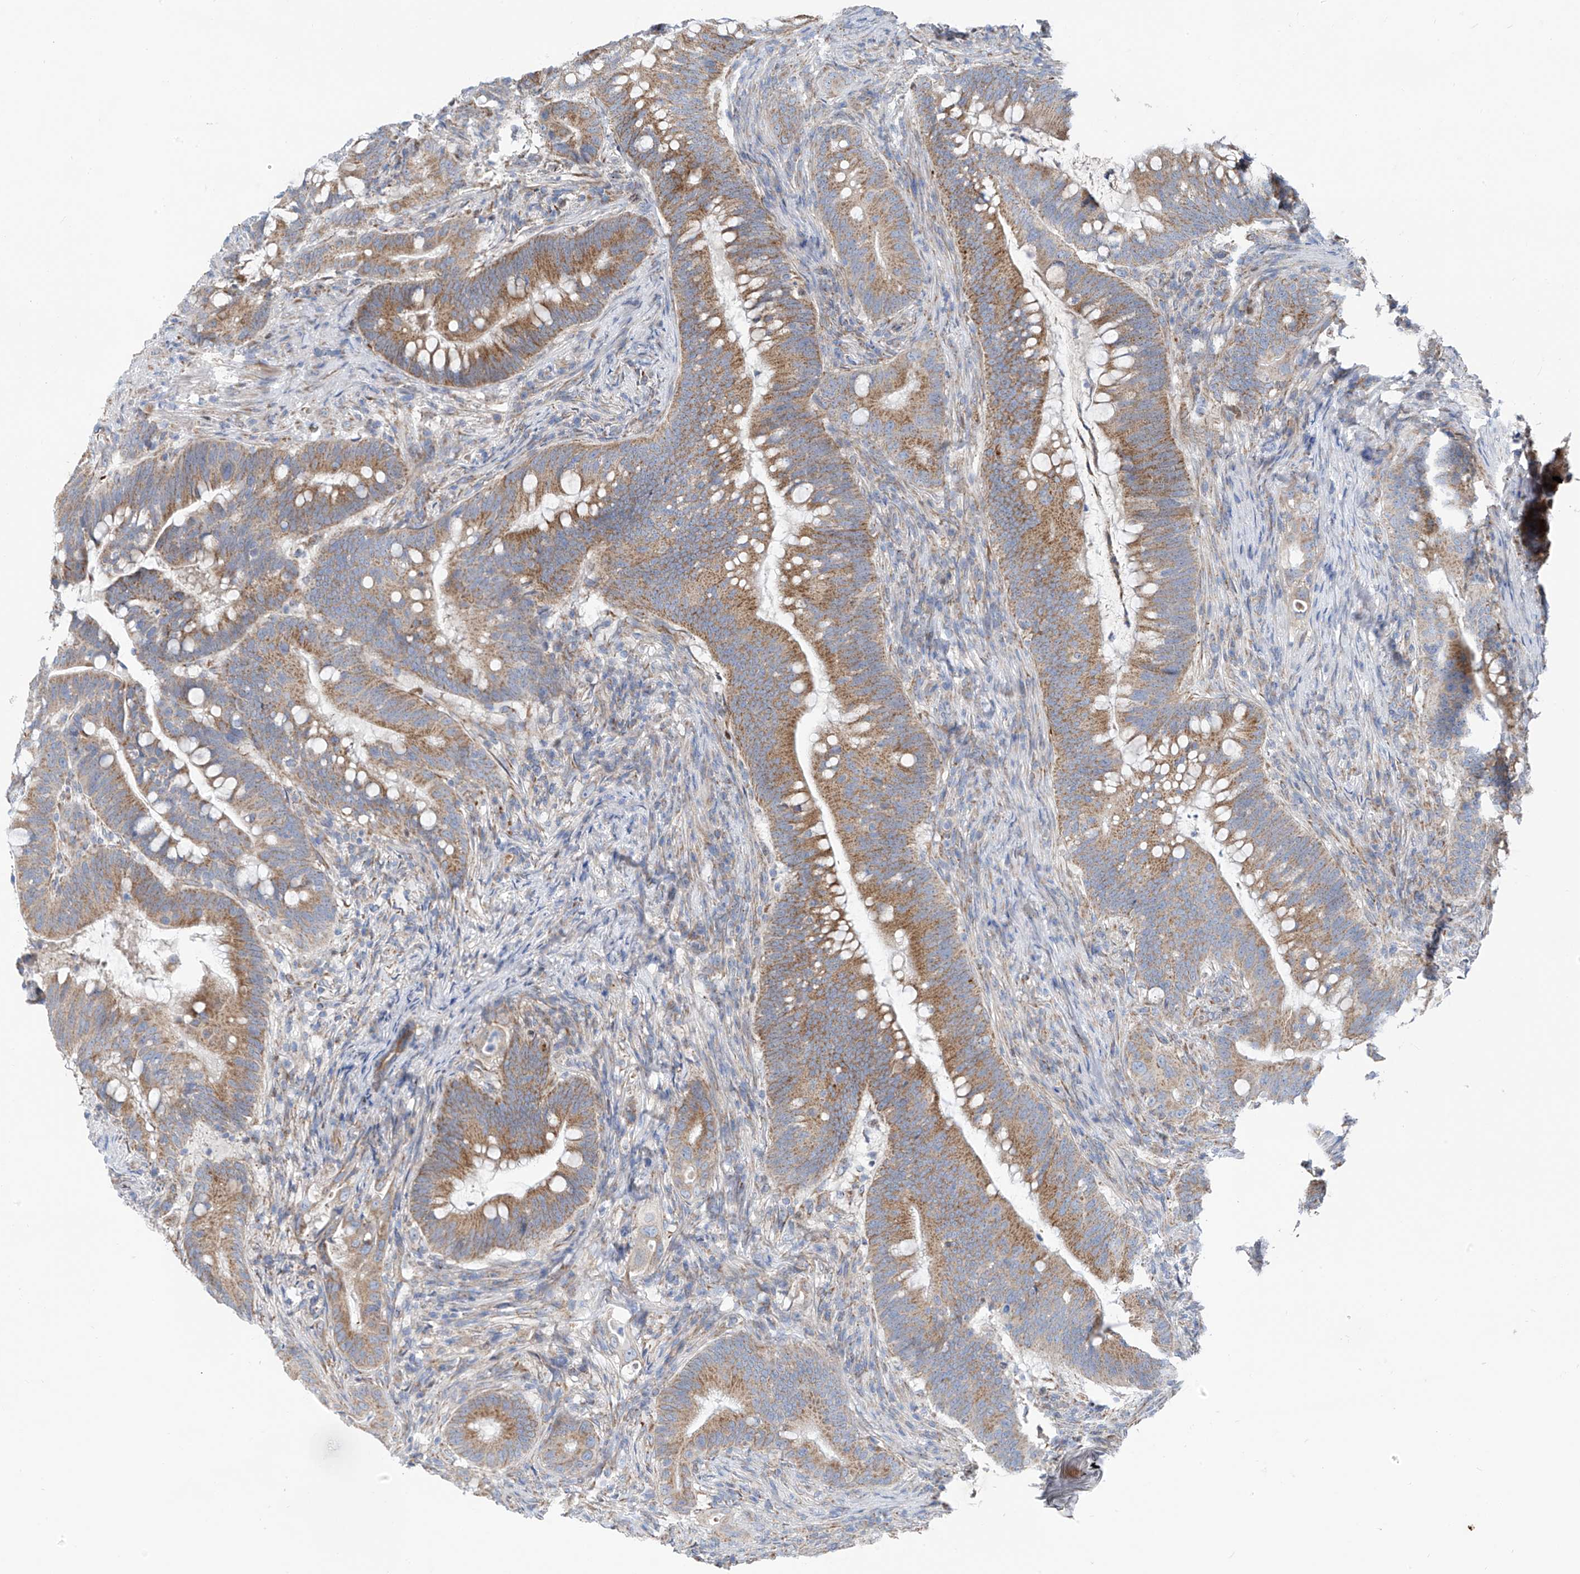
{"staining": {"intensity": "moderate", "quantity": ">75%", "location": "cytoplasmic/membranous"}, "tissue": "colorectal cancer", "cell_type": "Tumor cells", "image_type": "cancer", "snomed": [{"axis": "morphology", "description": "Adenocarcinoma, NOS"}, {"axis": "topography", "description": "Colon"}], "caption": "A brown stain highlights moderate cytoplasmic/membranous positivity of a protein in colorectal adenocarcinoma tumor cells.", "gene": "EOMES", "patient": {"sex": "female", "age": 66}}